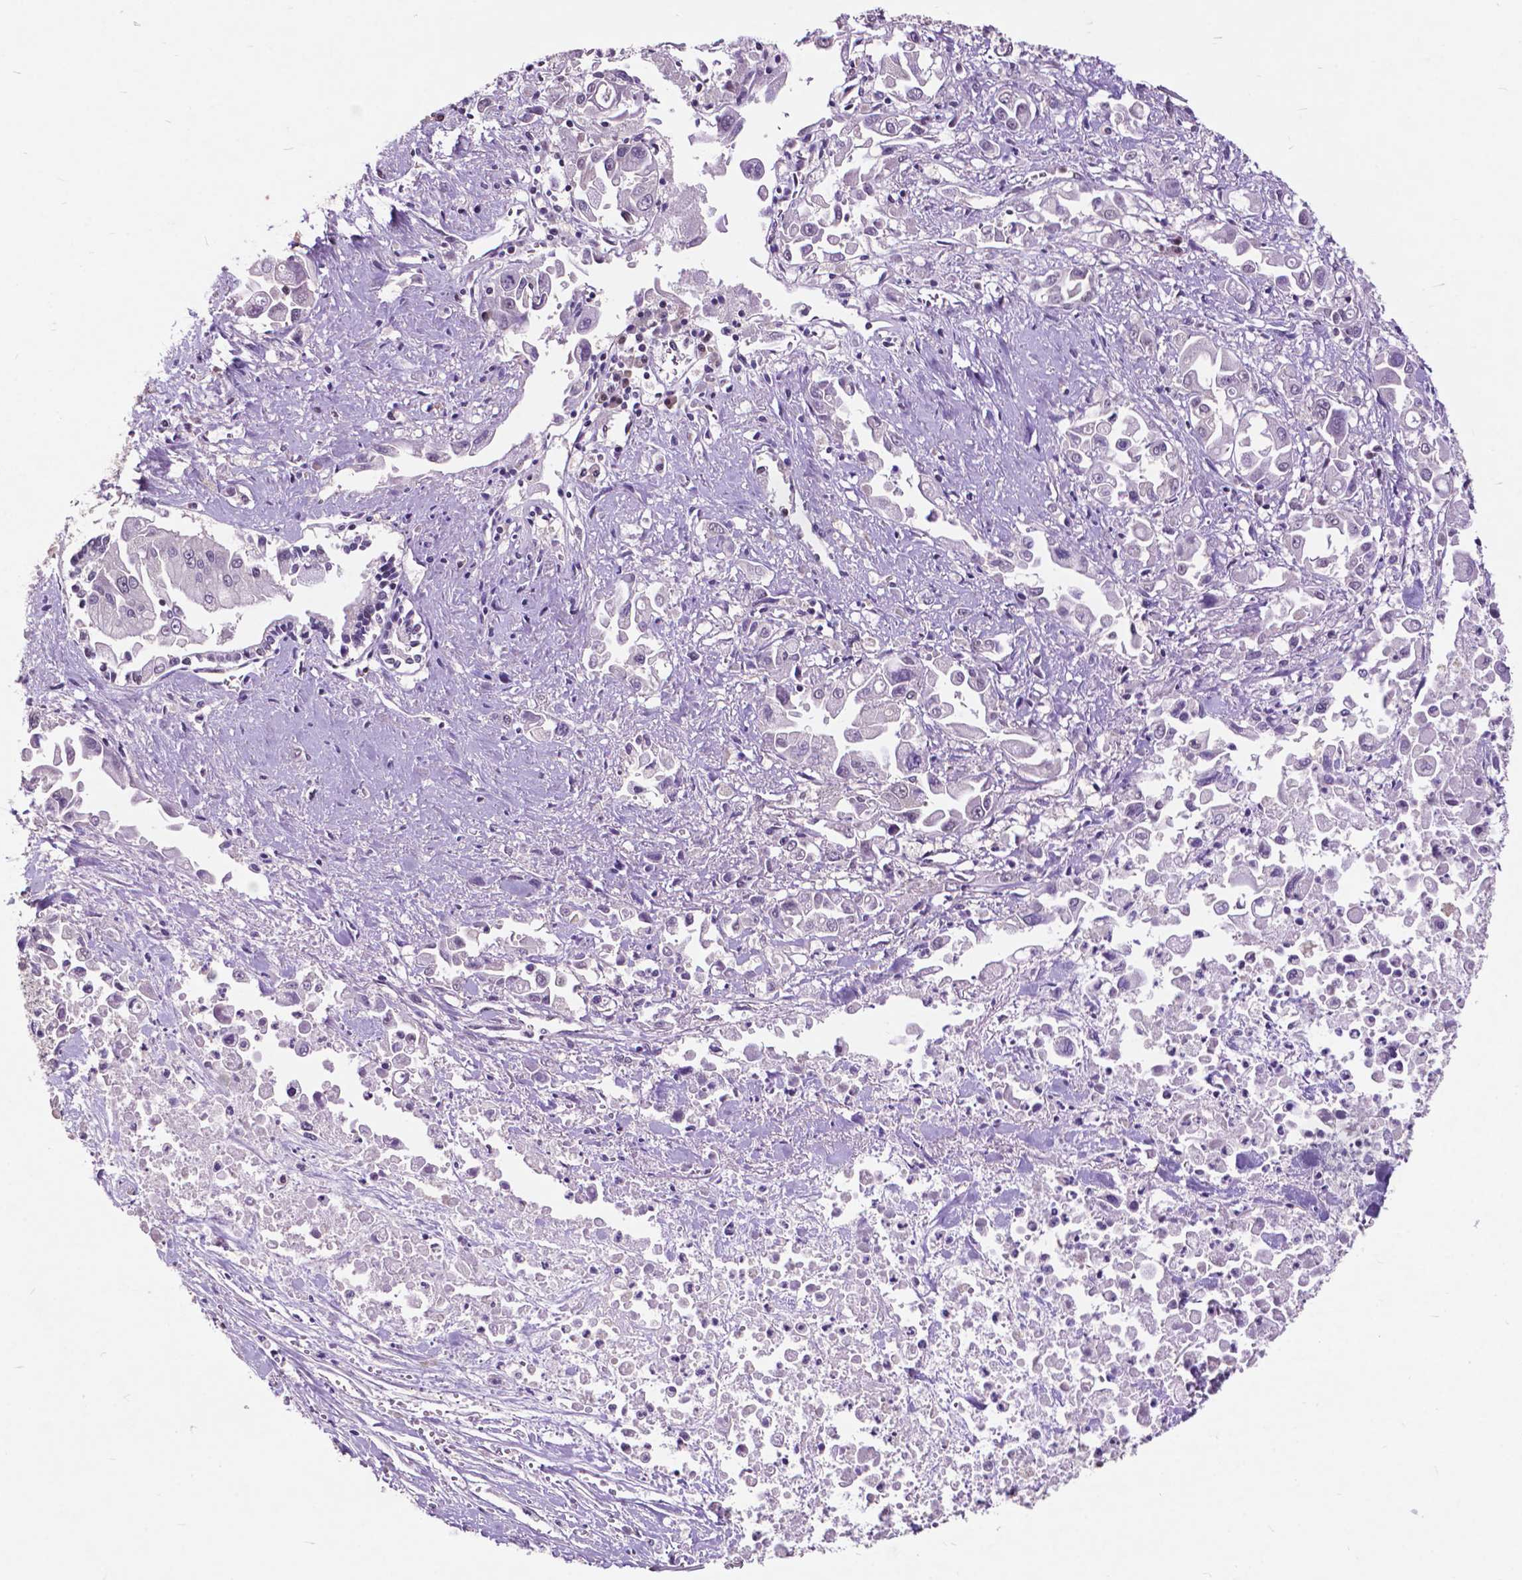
{"staining": {"intensity": "negative", "quantity": "none", "location": "none"}, "tissue": "pancreatic cancer", "cell_type": "Tumor cells", "image_type": "cancer", "snomed": [{"axis": "morphology", "description": "Adenocarcinoma, NOS"}, {"axis": "topography", "description": "Pancreas"}], "caption": "Immunohistochemistry (IHC) image of adenocarcinoma (pancreatic) stained for a protein (brown), which reveals no expression in tumor cells.", "gene": "FAF1", "patient": {"sex": "female", "age": 83}}